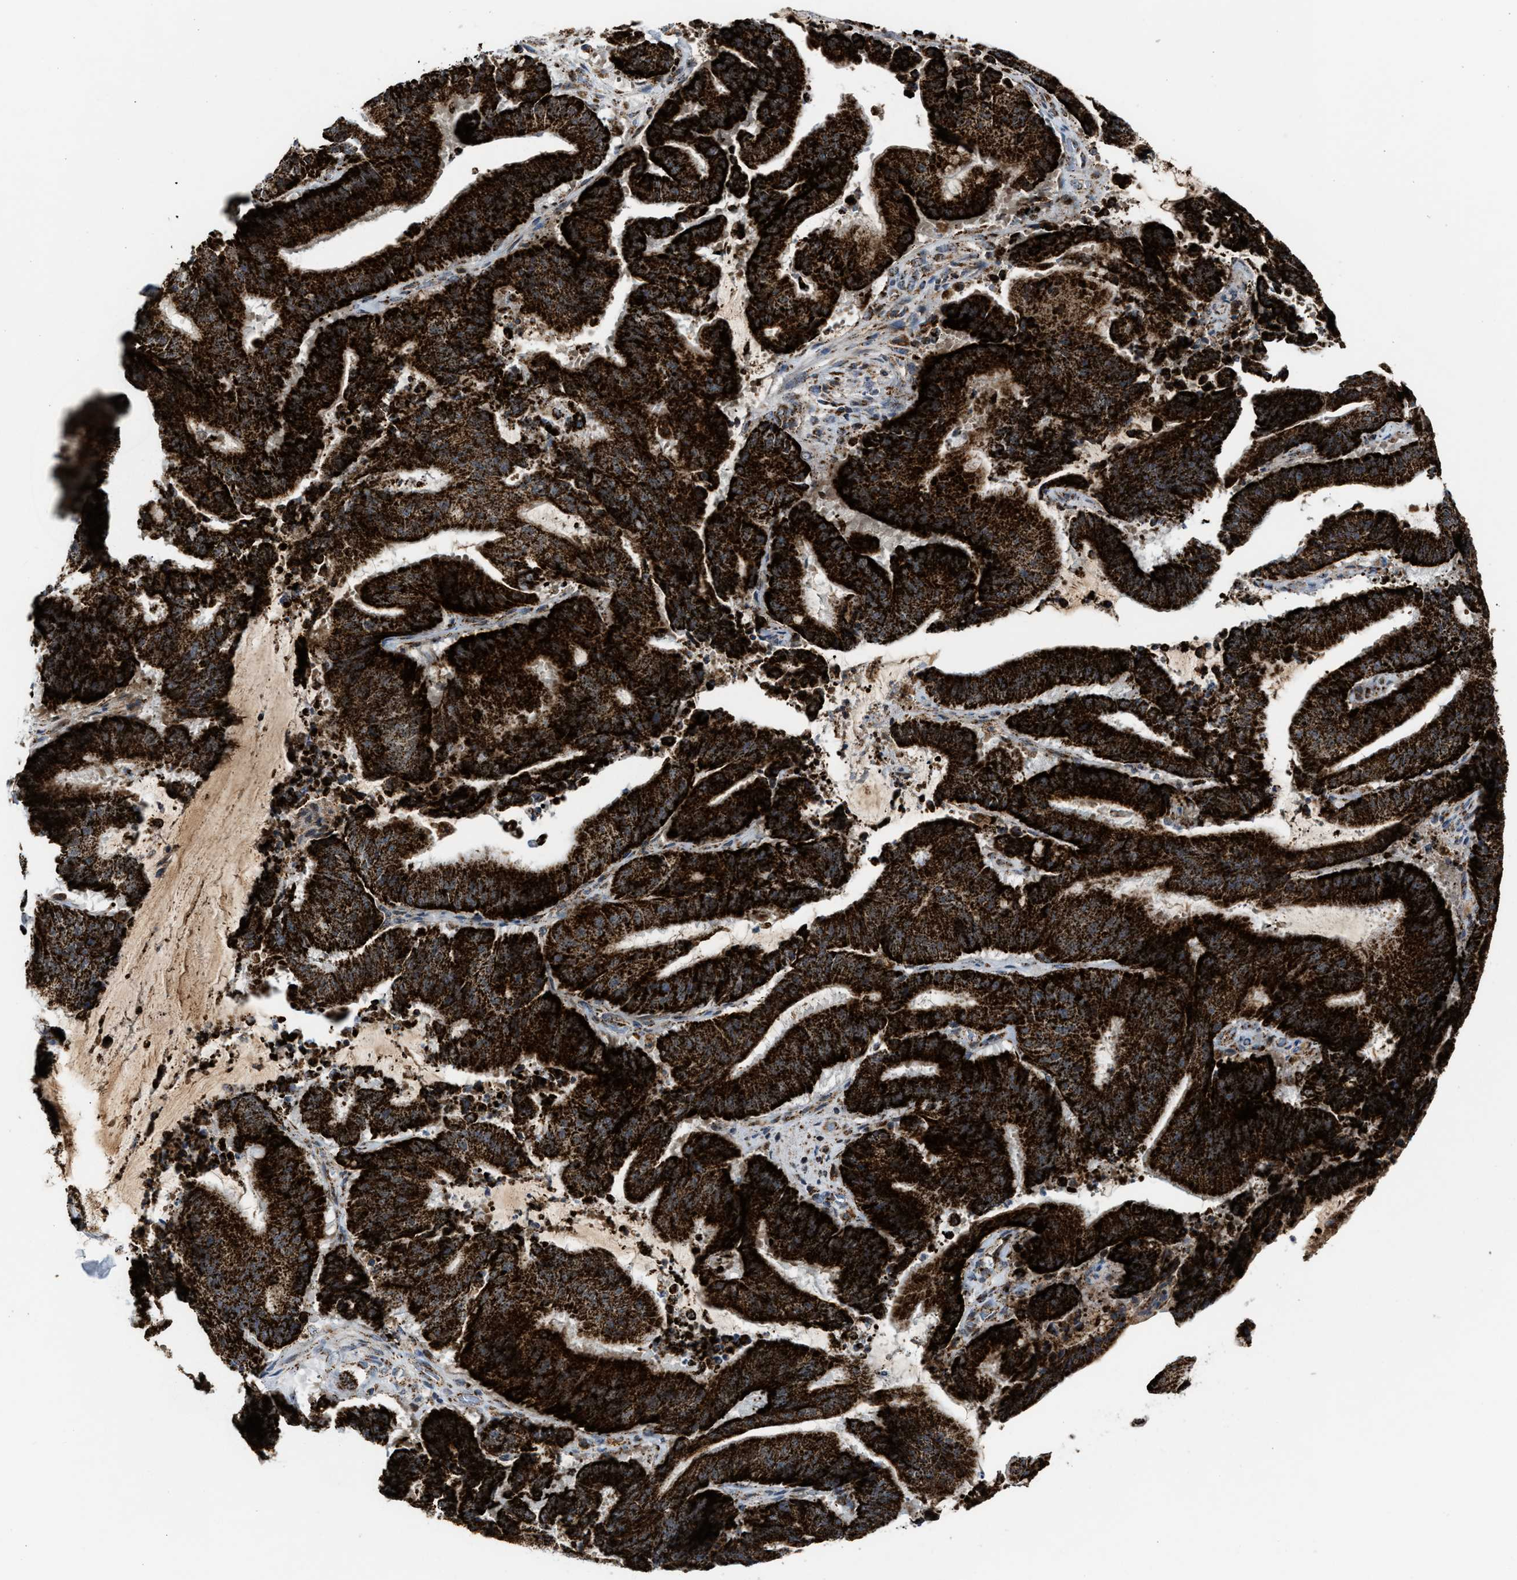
{"staining": {"intensity": "strong", "quantity": ">75%", "location": "cytoplasmic/membranous"}, "tissue": "liver cancer", "cell_type": "Tumor cells", "image_type": "cancer", "snomed": [{"axis": "morphology", "description": "Normal tissue, NOS"}, {"axis": "morphology", "description": "Cholangiocarcinoma"}, {"axis": "topography", "description": "Liver"}, {"axis": "topography", "description": "Peripheral nerve tissue"}], "caption": "Immunohistochemistry micrograph of liver cholangiocarcinoma stained for a protein (brown), which reveals high levels of strong cytoplasmic/membranous staining in about >75% of tumor cells.", "gene": "PMPCA", "patient": {"sex": "female", "age": 73}}